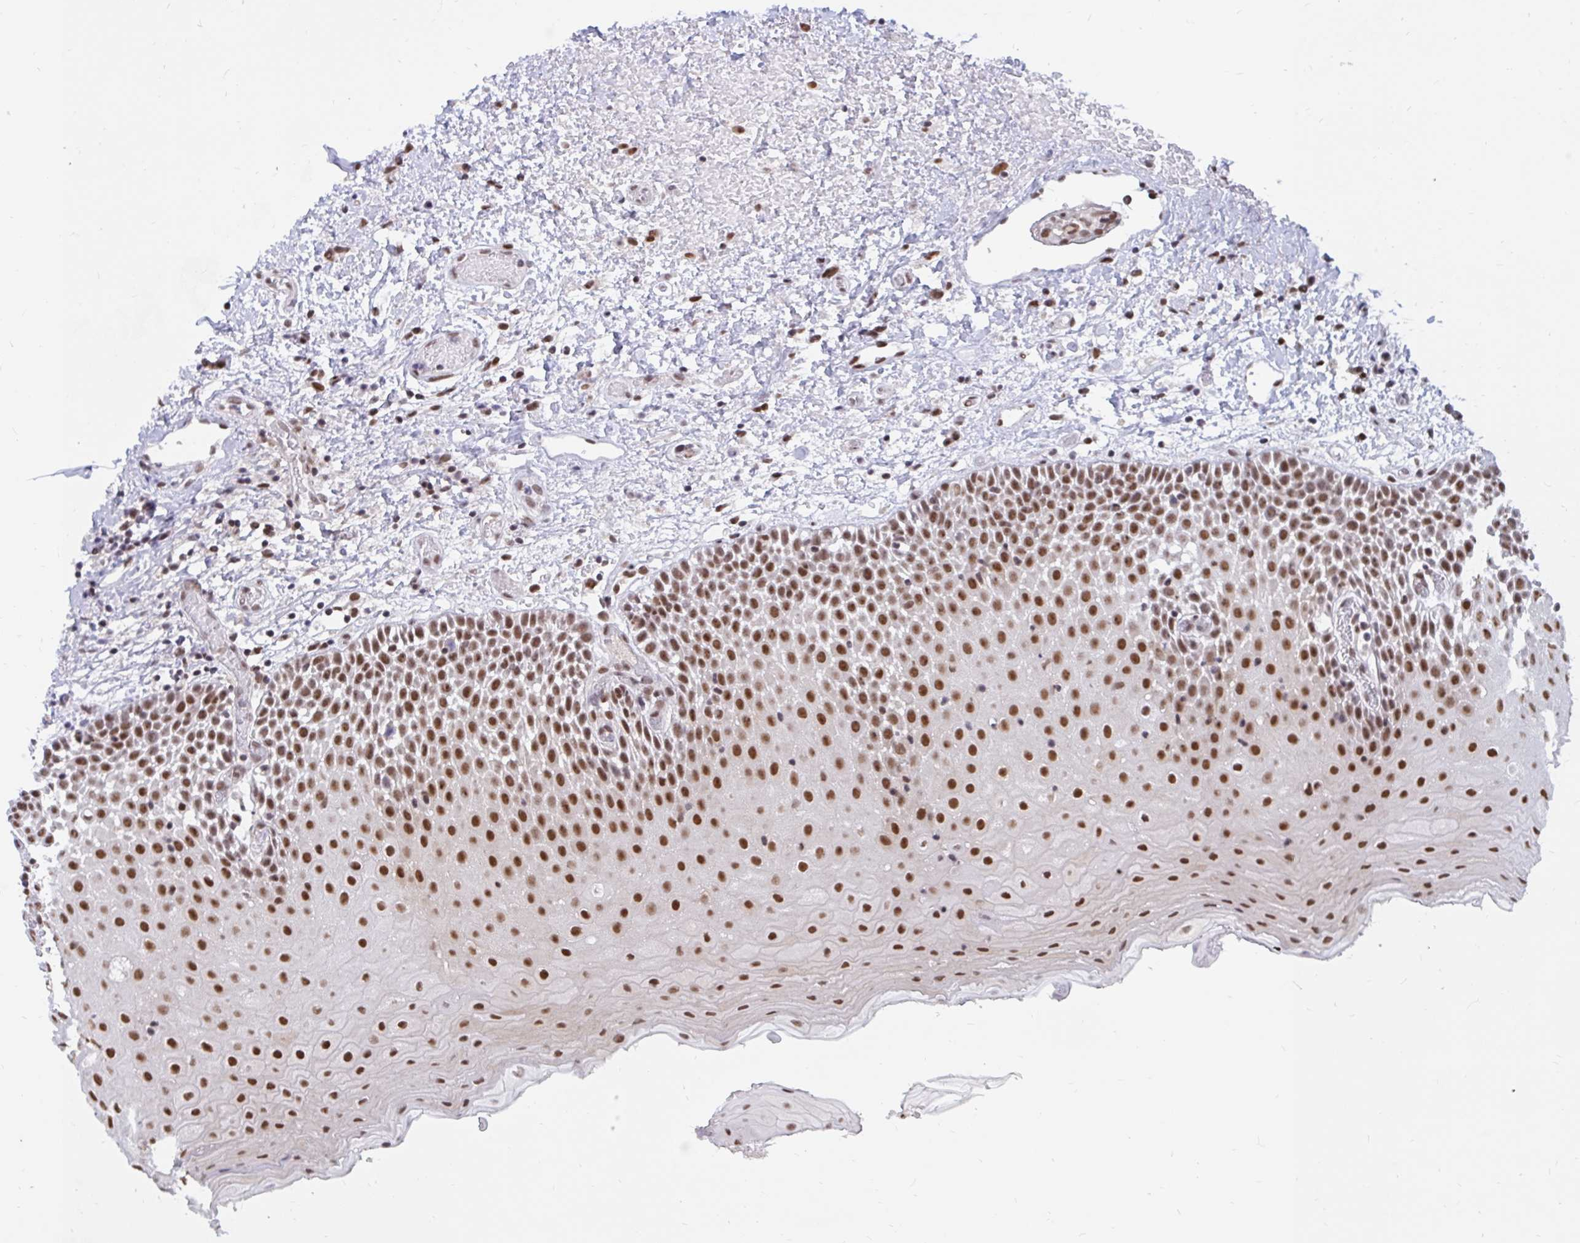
{"staining": {"intensity": "strong", "quantity": ">75%", "location": "nuclear"}, "tissue": "oral mucosa", "cell_type": "Squamous epithelial cells", "image_type": "normal", "snomed": [{"axis": "morphology", "description": "Normal tissue, NOS"}, {"axis": "topography", "description": "Oral tissue"}], "caption": "This image demonstrates normal oral mucosa stained with immunohistochemistry to label a protein in brown. The nuclear of squamous epithelial cells show strong positivity for the protein. Nuclei are counter-stained blue.", "gene": "PHF10", "patient": {"sex": "female", "age": 82}}